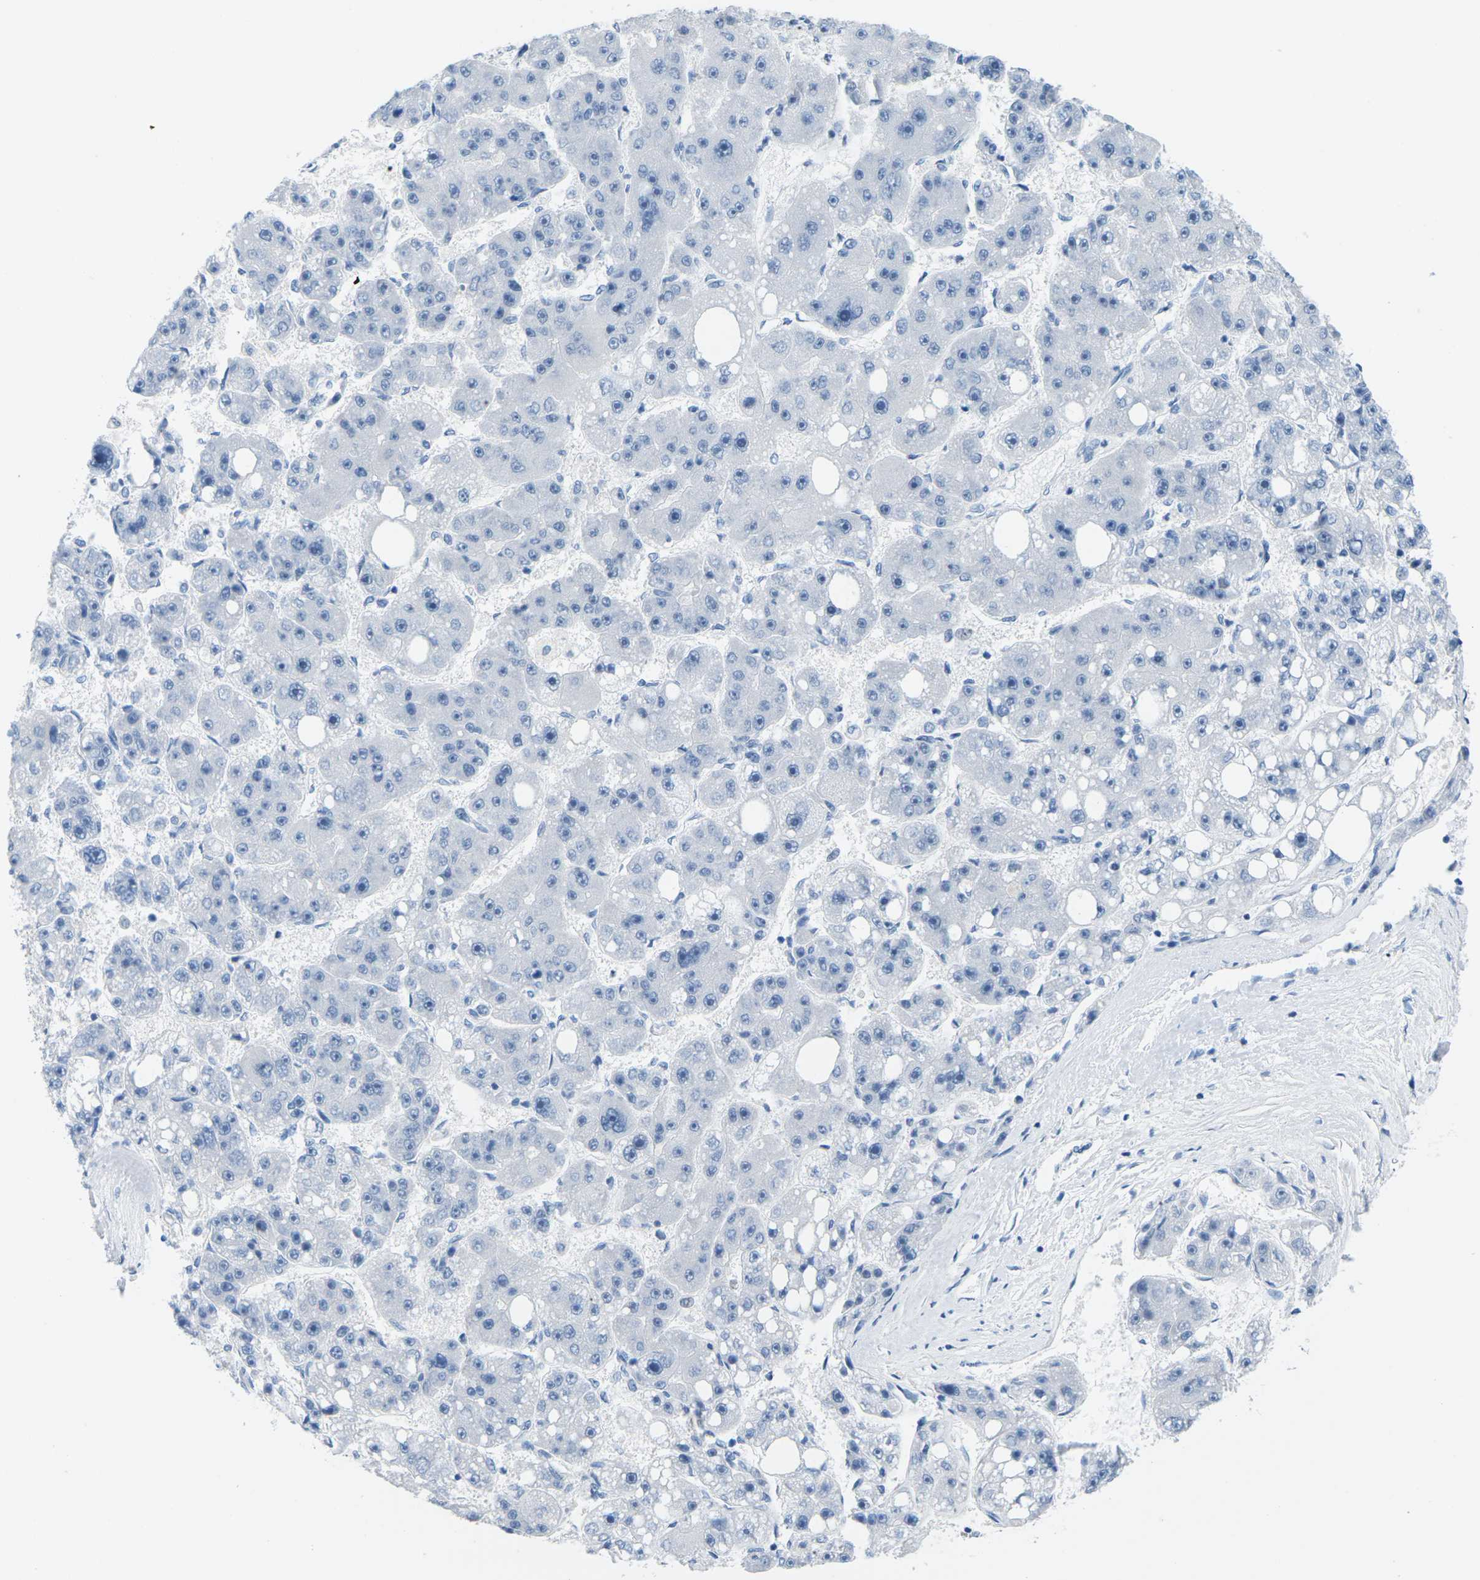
{"staining": {"intensity": "negative", "quantity": "none", "location": "none"}, "tissue": "liver cancer", "cell_type": "Tumor cells", "image_type": "cancer", "snomed": [{"axis": "morphology", "description": "Carcinoma, Hepatocellular, NOS"}, {"axis": "topography", "description": "Liver"}], "caption": "Tumor cells show no significant staining in liver cancer.", "gene": "SLC12A1", "patient": {"sex": "female", "age": 61}}